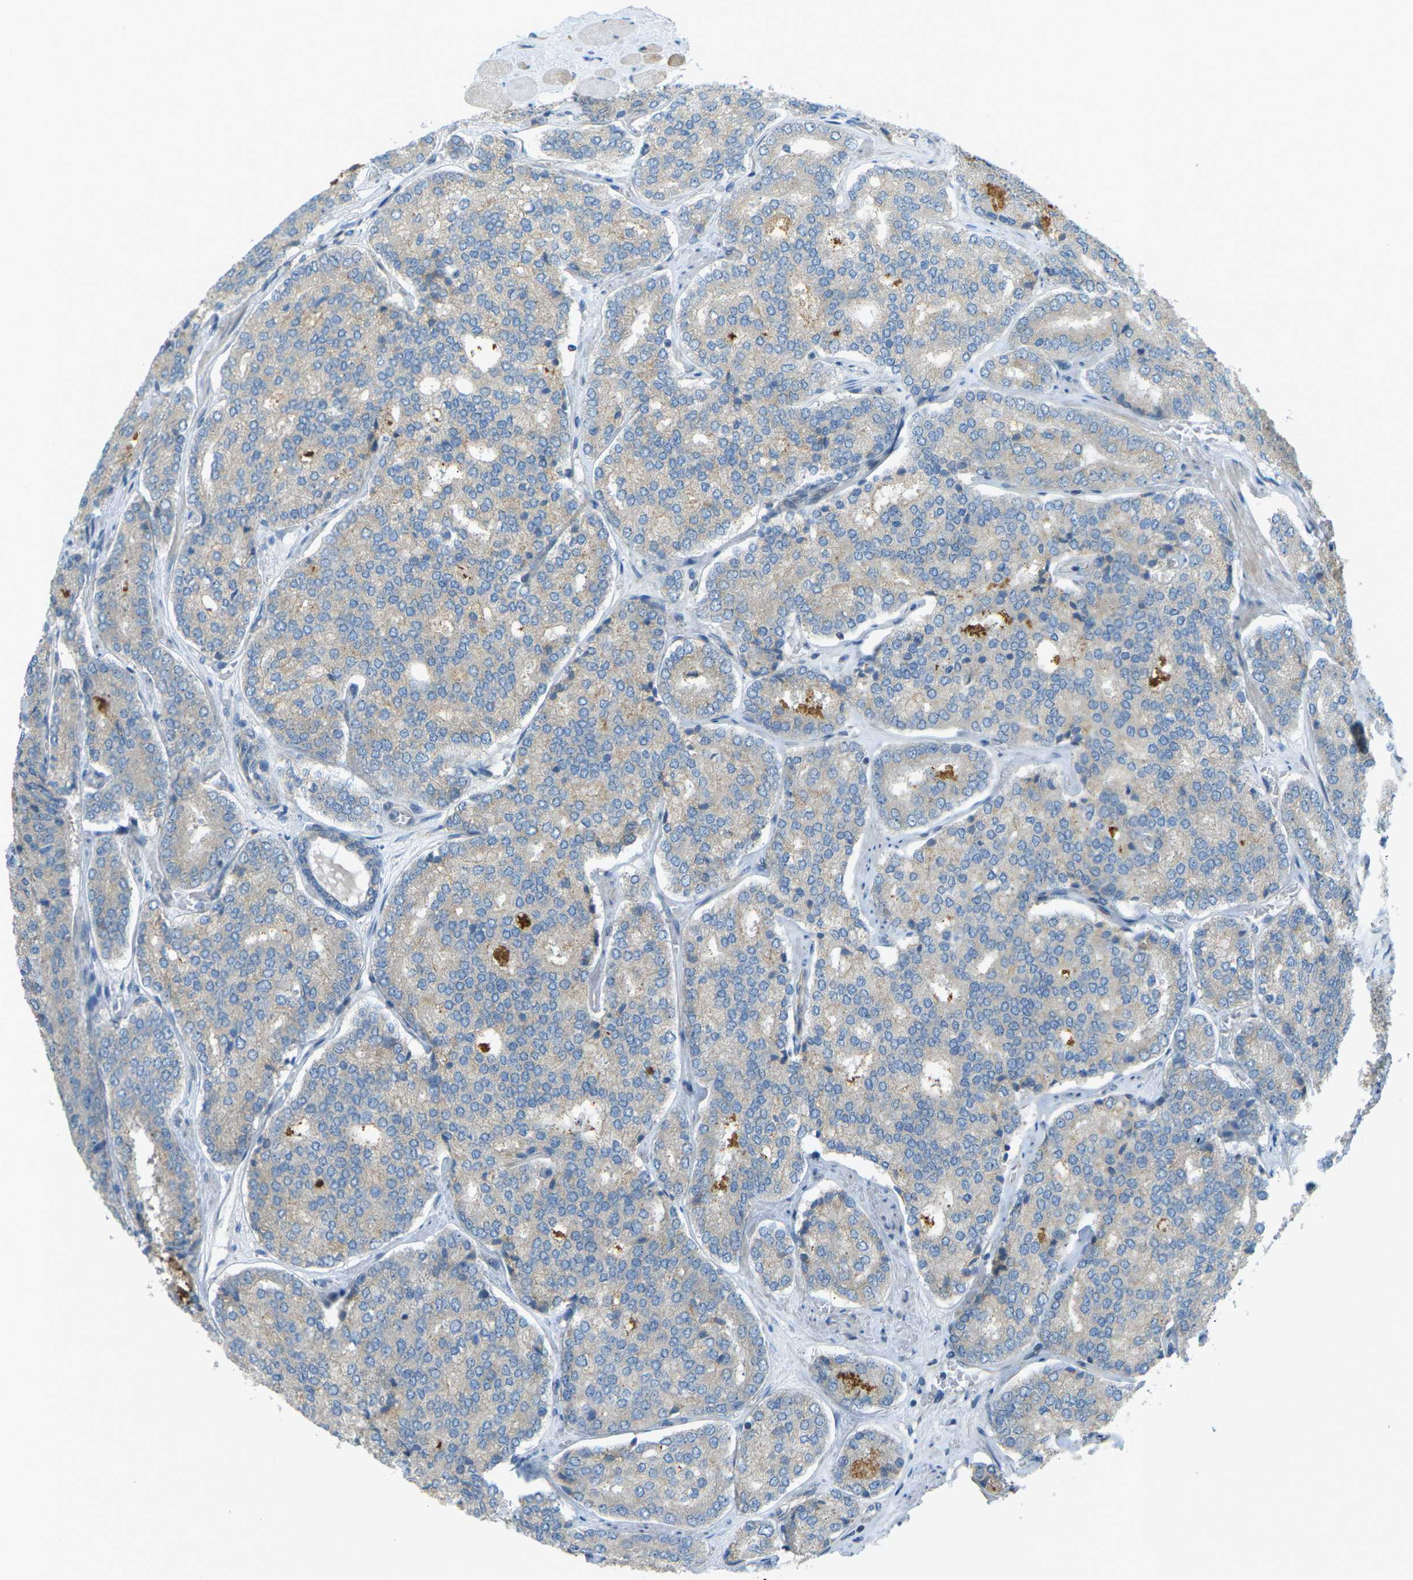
{"staining": {"intensity": "negative", "quantity": "none", "location": "none"}, "tissue": "prostate cancer", "cell_type": "Tumor cells", "image_type": "cancer", "snomed": [{"axis": "morphology", "description": "Adenocarcinoma, High grade"}, {"axis": "topography", "description": "Prostate"}], "caption": "There is no significant expression in tumor cells of prostate adenocarcinoma (high-grade).", "gene": "CCDC186", "patient": {"sex": "male", "age": 65}}